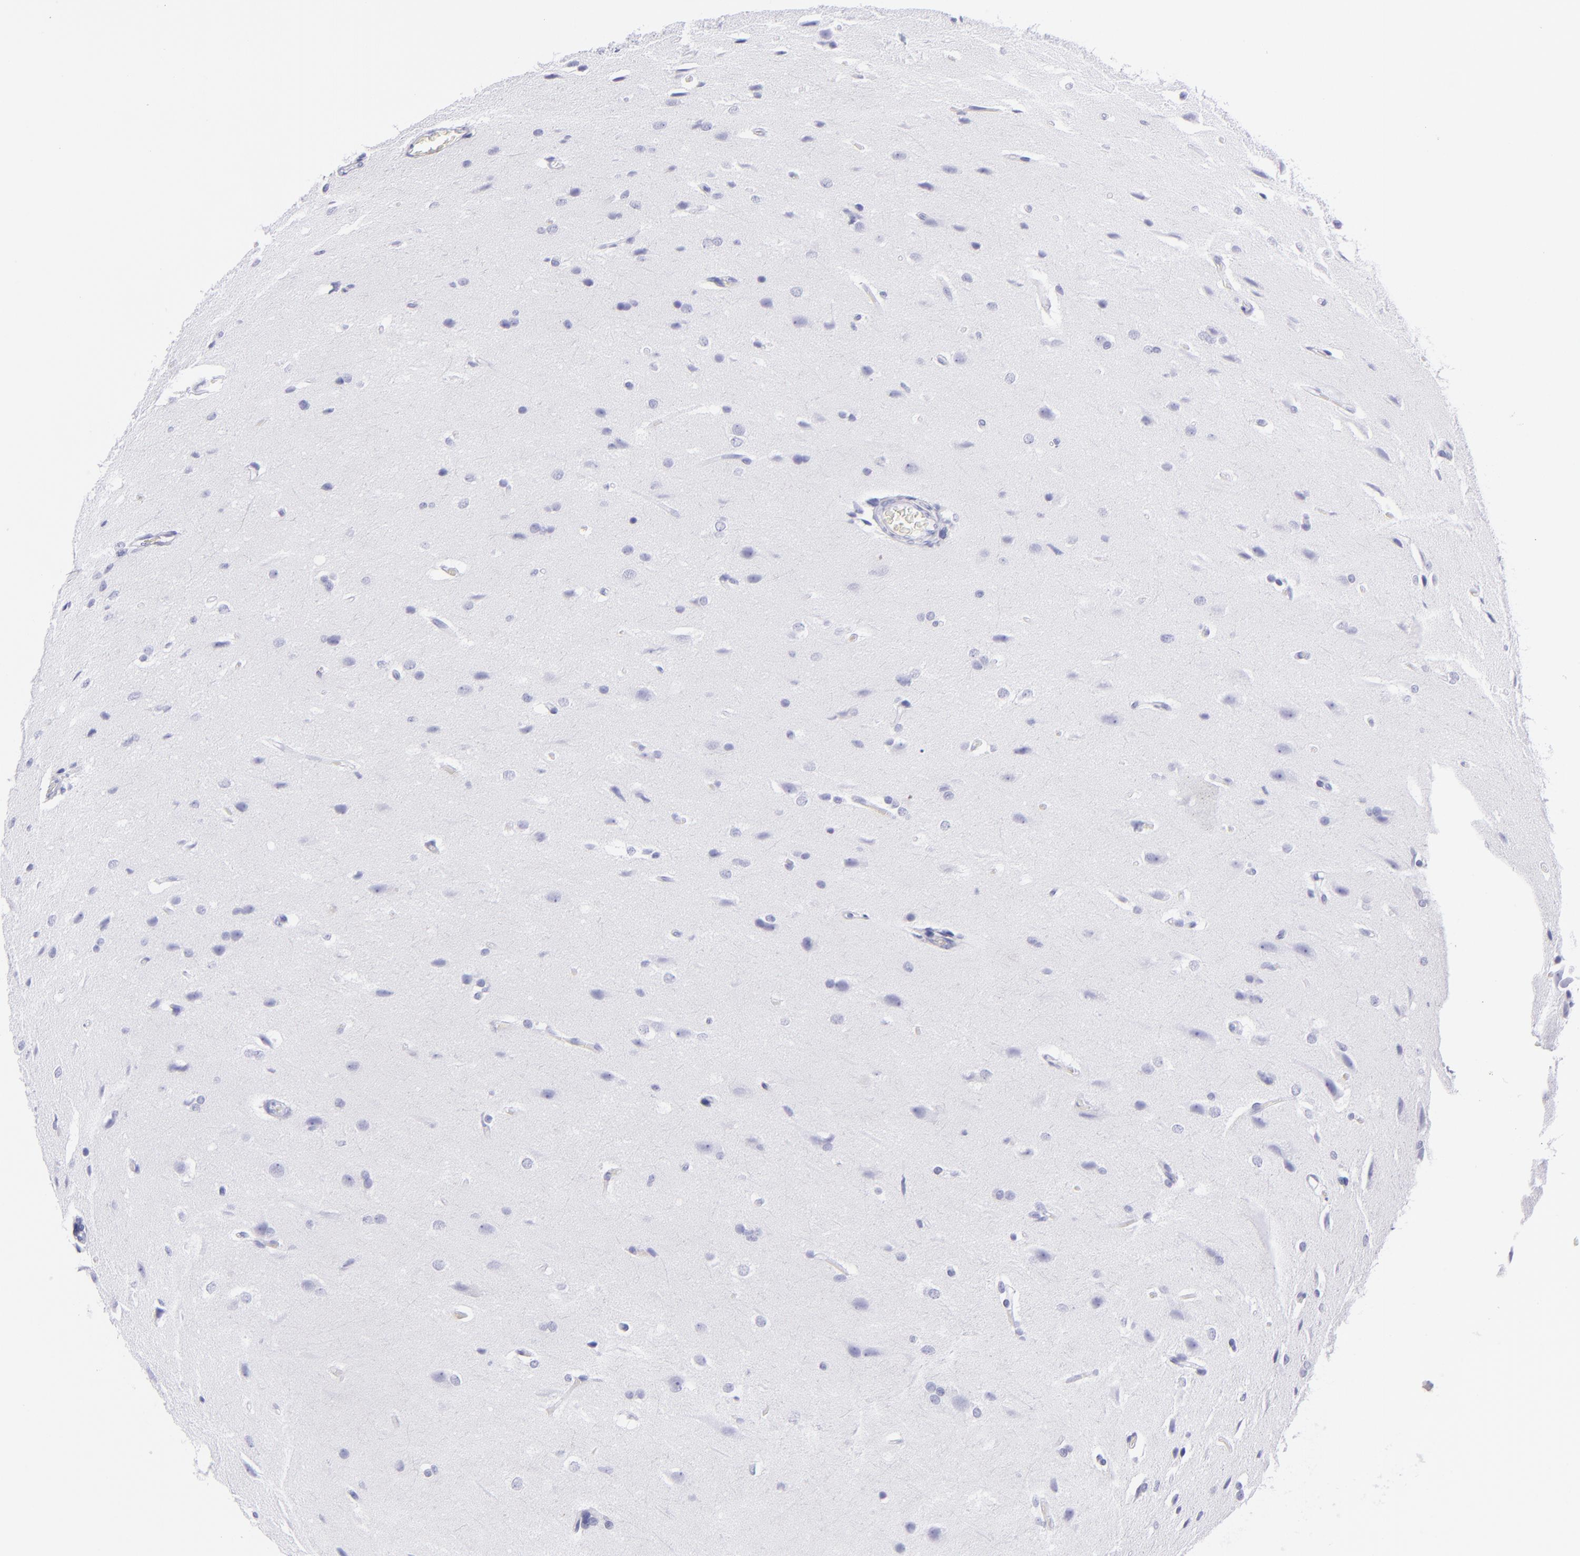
{"staining": {"intensity": "negative", "quantity": "none", "location": "none"}, "tissue": "glioma", "cell_type": "Tumor cells", "image_type": "cancer", "snomed": [{"axis": "morphology", "description": "Glioma, malignant, High grade"}, {"axis": "topography", "description": "Brain"}], "caption": "This is a image of IHC staining of high-grade glioma (malignant), which shows no staining in tumor cells.", "gene": "PRPH", "patient": {"sex": "male", "age": 68}}